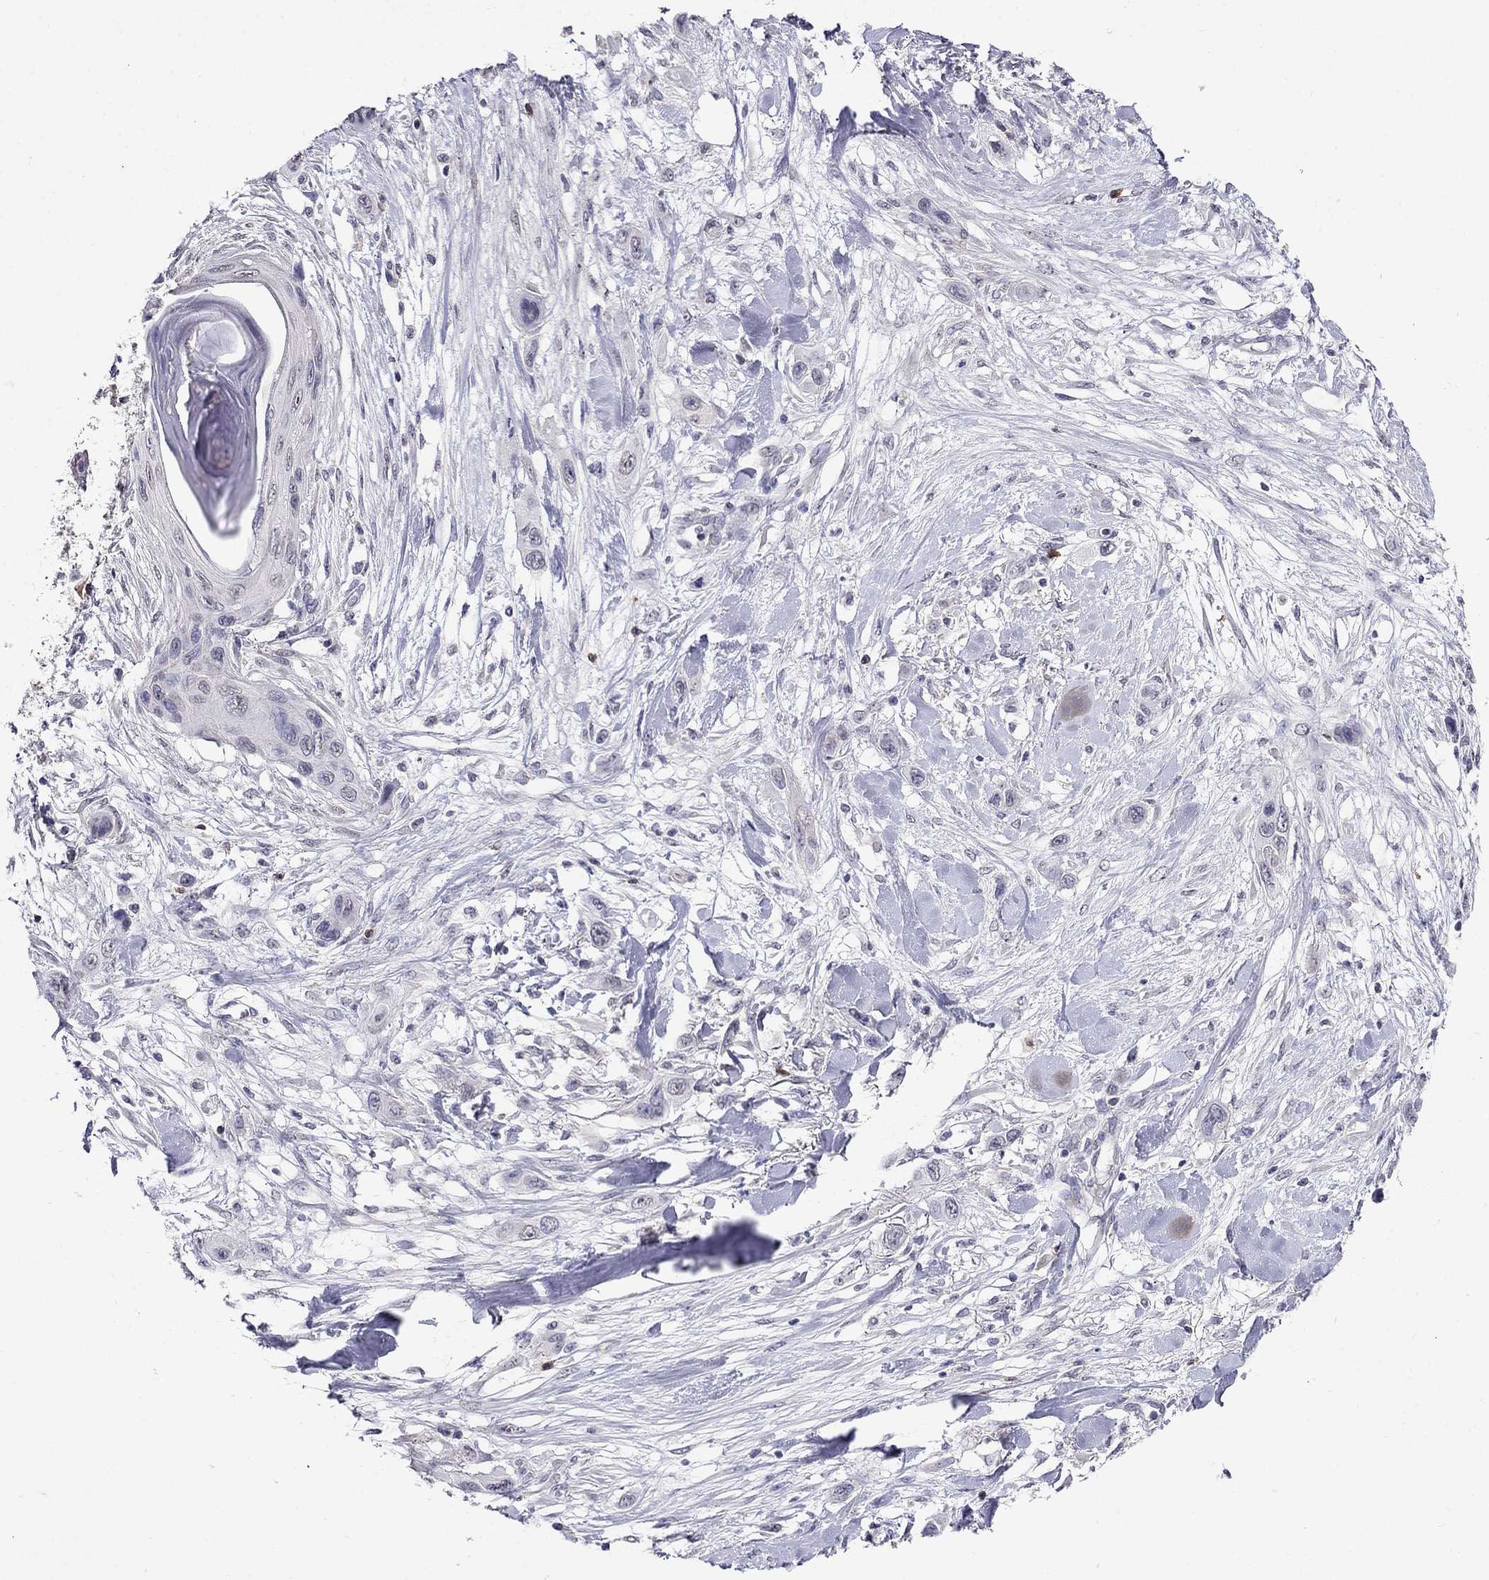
{"staining": {"intensity": "negative", "quantity": "none", "location": "none"}, "tissue": "skin cancer", "cell_type": "Tumor cells", "image_type": "cancer", "snomed": [{"axis": "morphology", "description": "Squamous cell carcinoma, NOS"}, {"axis": "topography", "description": "Skin"}], "caption": "A high-resolution photomicrograph shows immunohistochemistry staining of skin squamous cell carcinoma, which demonstrates no significant positivity in tumor cells.", "gene": "CD8B", "patient": {"sex": "male", "age": 79}}